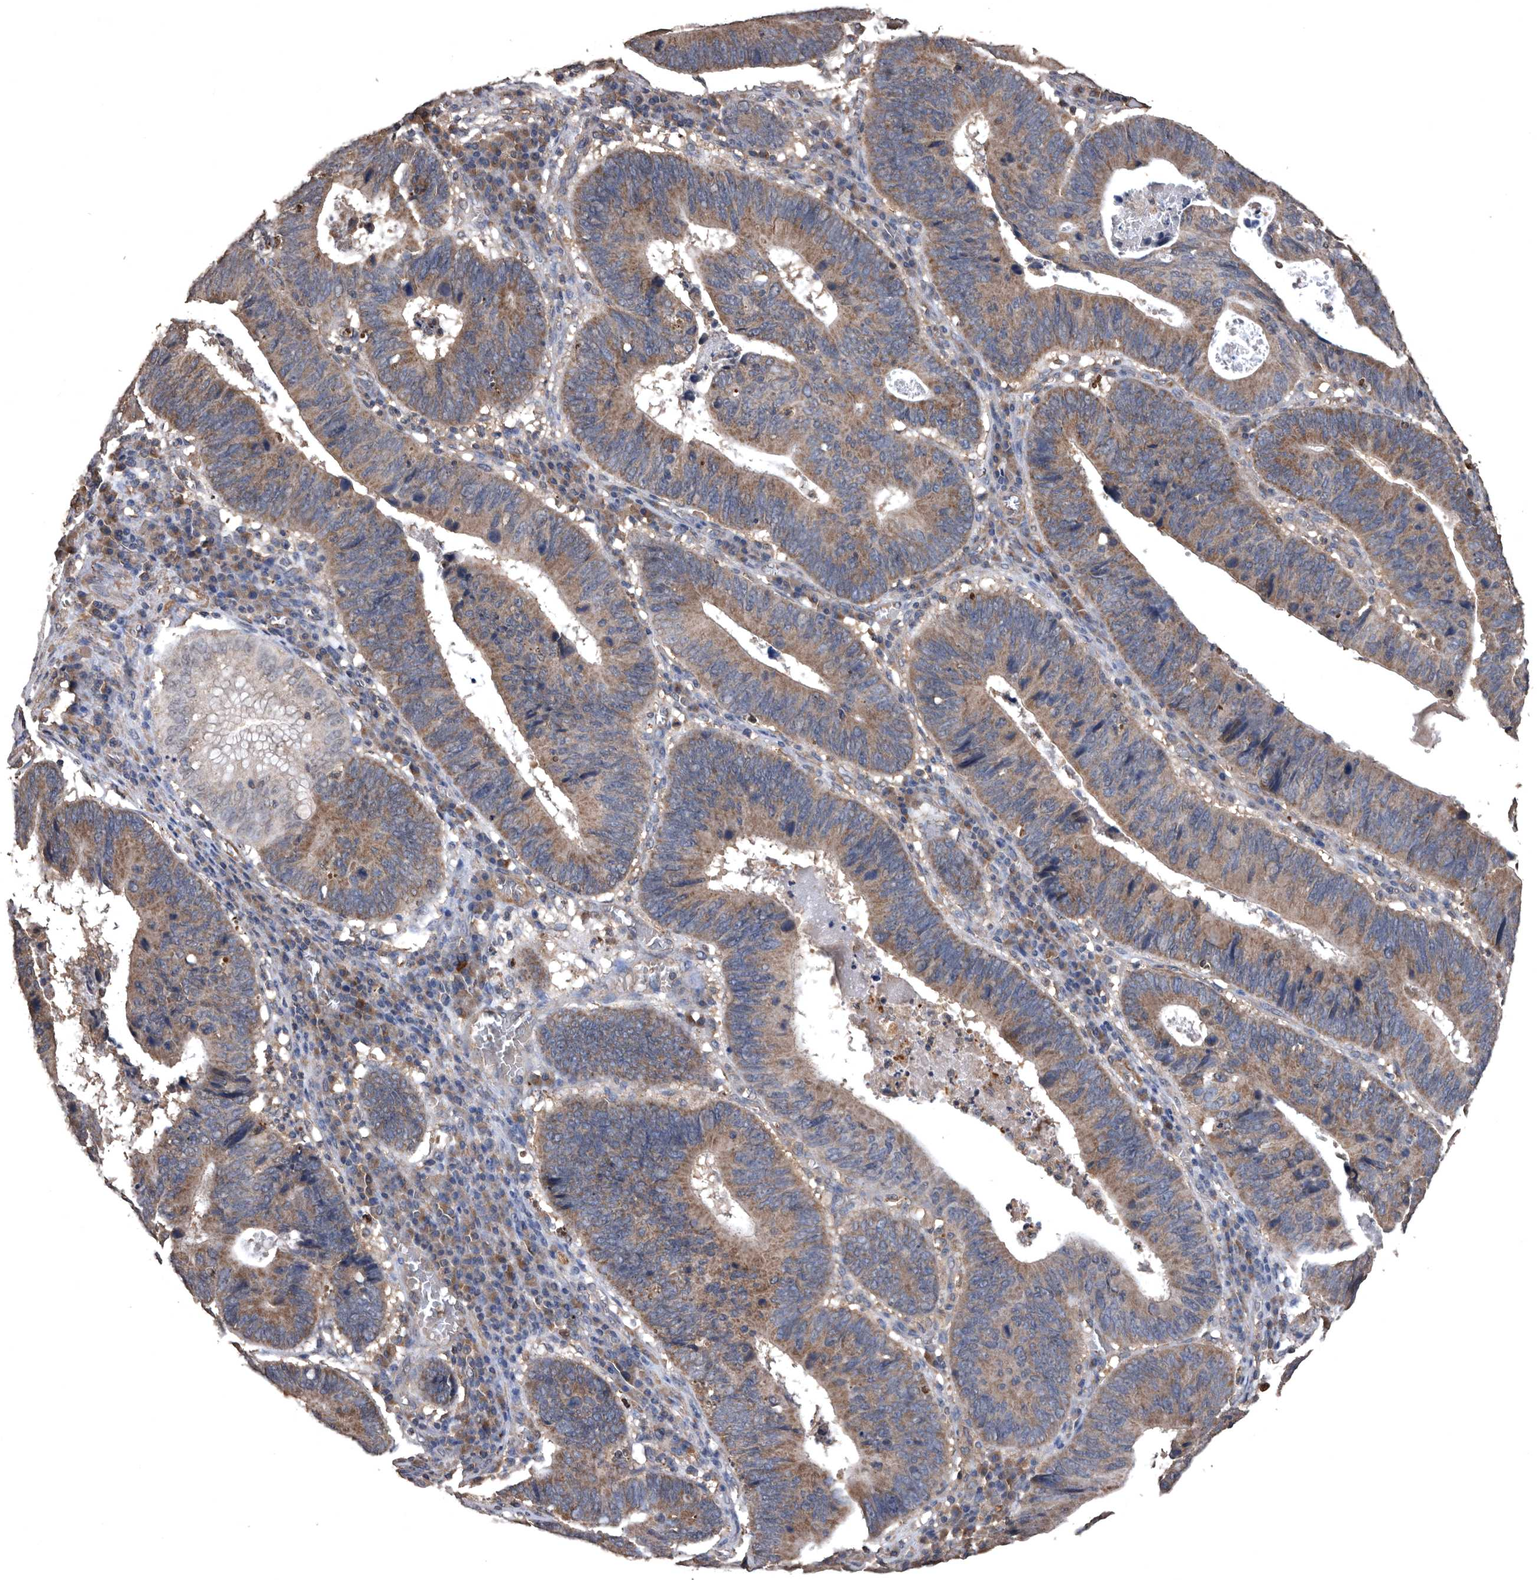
{"staining": {"intensity": "moderate", "quantity": ">75%", "location": "cytoplasmic/membranous"}, "tissue": "stomach cancer", "cell_type": "Tumor cells", "image_type": "cancer", "snomed": [{"axis": "morphology", "description": "Adenocarcinoma, NOS"}, {"axis": "topography", "description": "Stomach"}], "caption": "This micrograph exhibits stomach cancer stained with immunohistochemistry to label a protein in brown. The cytoplasmic/membranous of tumor cells show moderate positivity for the protein. Nuclei are counter-stained blue.", "gene": "NRBP1", "patient": {"sex": "male", "age": 59}}